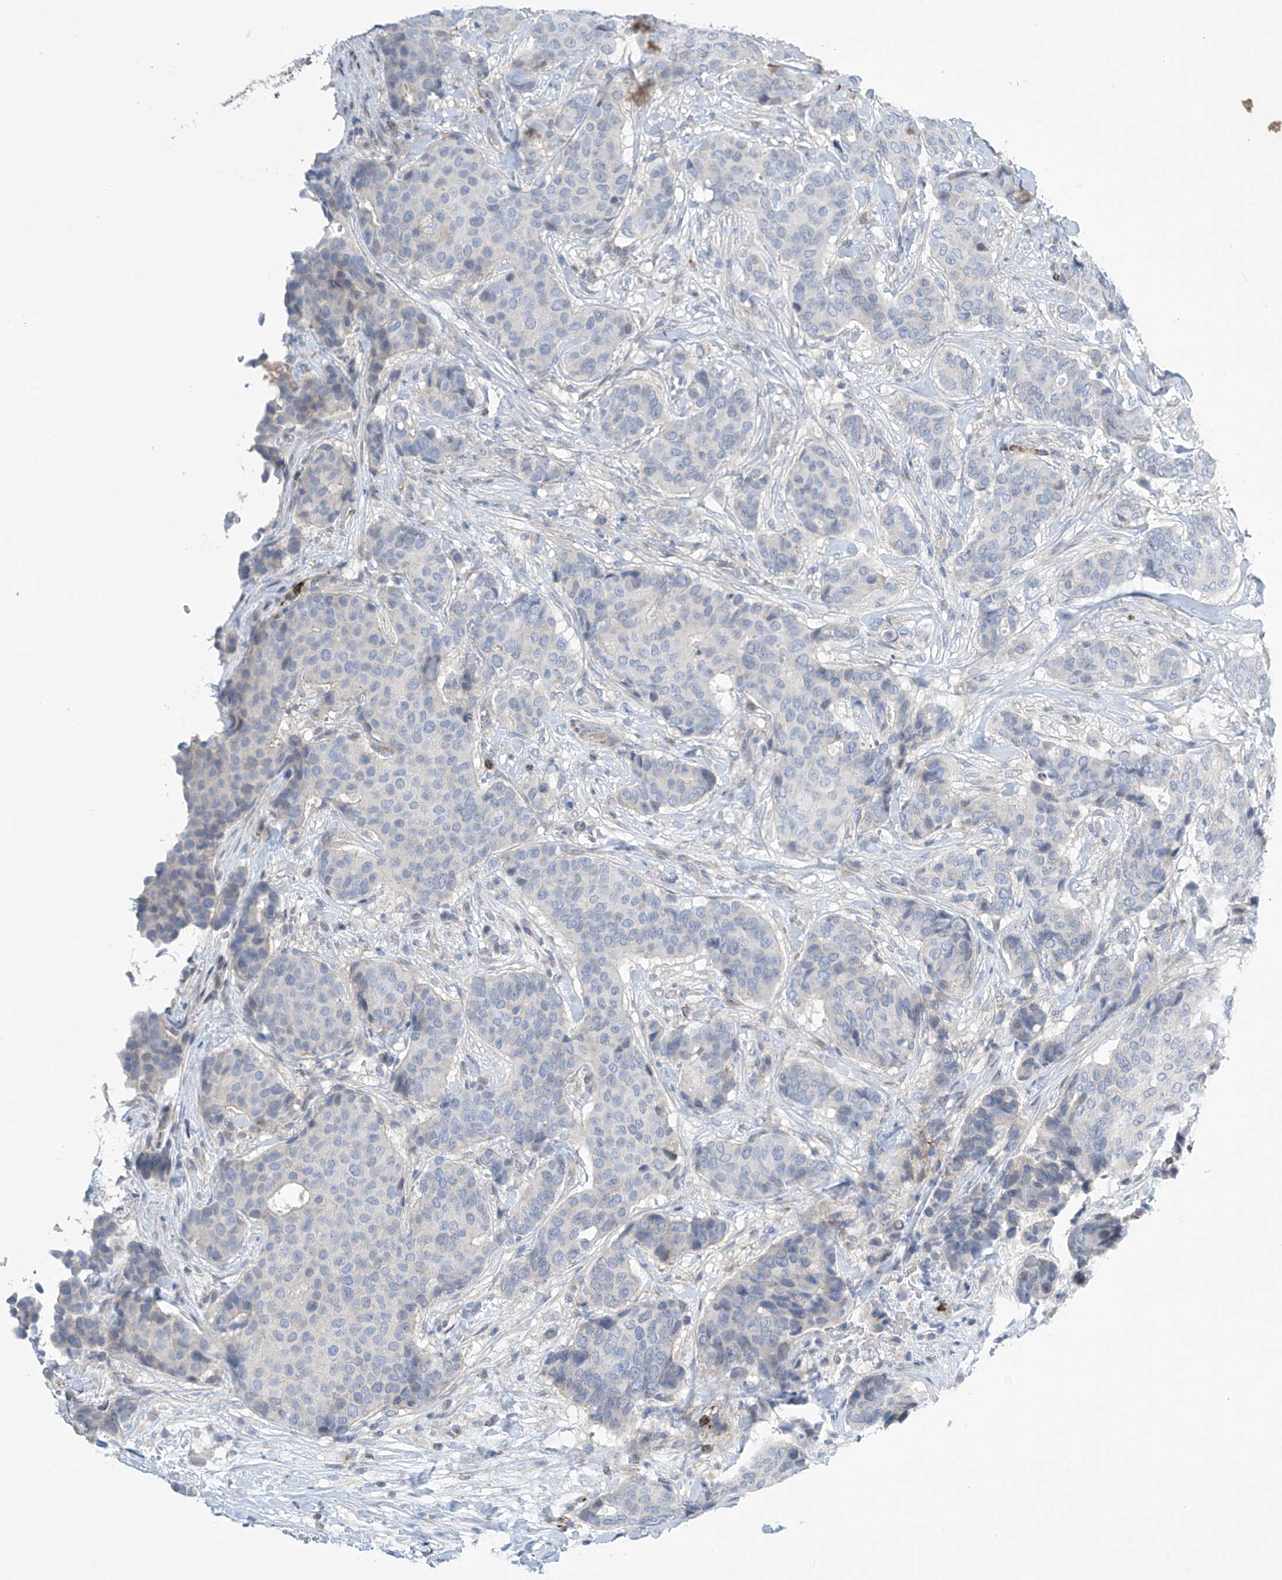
{"staining": {"intensity": "negative", "quantity": "none", "location": "none"}, "tissue": "breast cancer", "cell_type": "Tumor cells", "image_type": "cancer", "snomed": [{"axis": "morphology", "description": "Duct carcinoma"}, {"axis": "topography", "description": "Breast"}], "caption": "The histopathology image displays no staining of tumor cells in breast cancer (intraductal carcinoma).", "gene": "IBA57", "patient": {"sex": "female", "age": 75}}